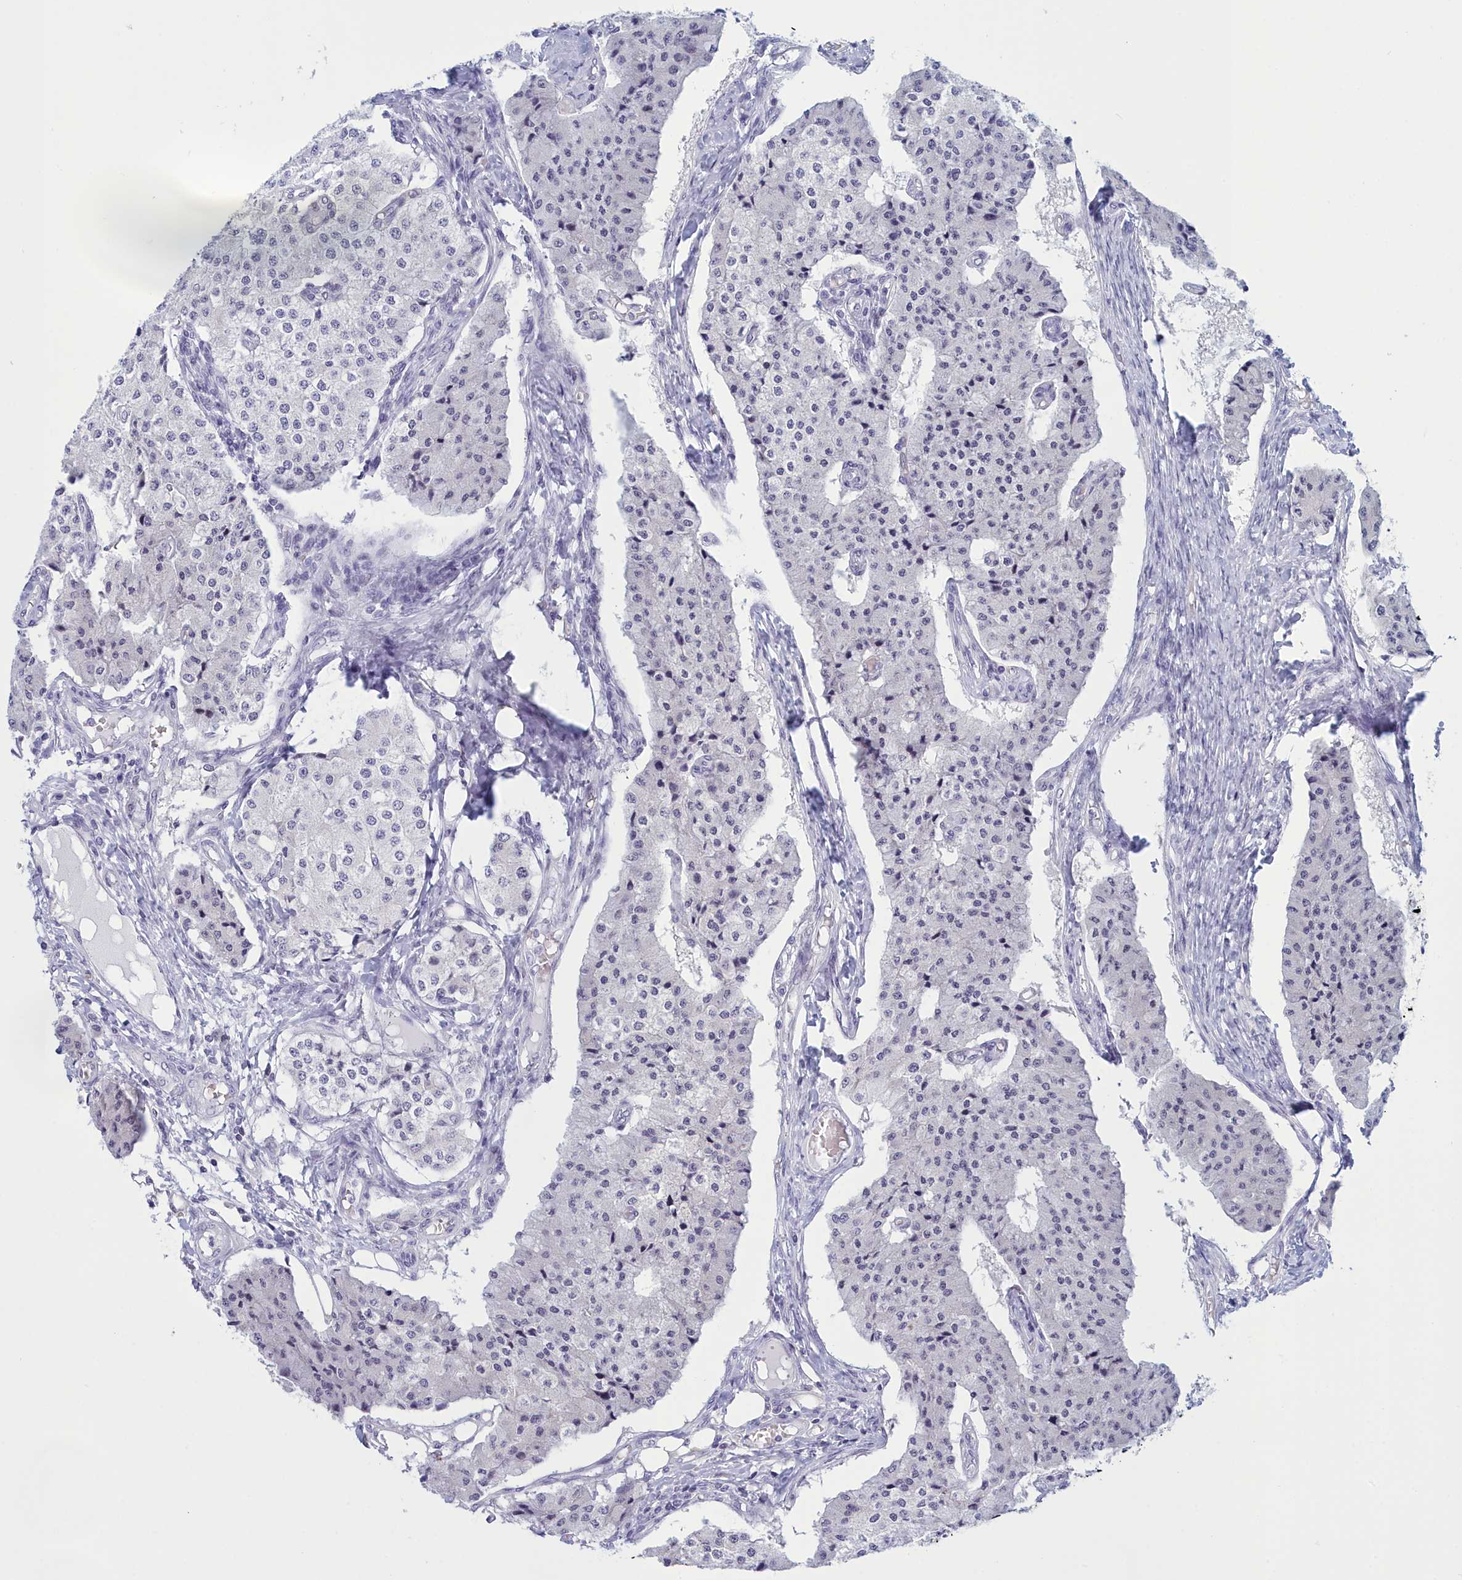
{"staining": {"intensity": "negative", "quantity": "none", "location": "none"}, "tissue": "carcinoid", "cell_type": "Tumor cells", "image_type": "cancer", "snomed": [{"axis": "morphology", "description": "Carcinoid, malignant, NOS"}, {"axis": "topography", "description": "Colon"}], "caption": "This is an IHC image of human carcinoid. There is no expression in tumor cells.", "gene": "SNX20", "patient": {"sex": "female", "age": 52}}